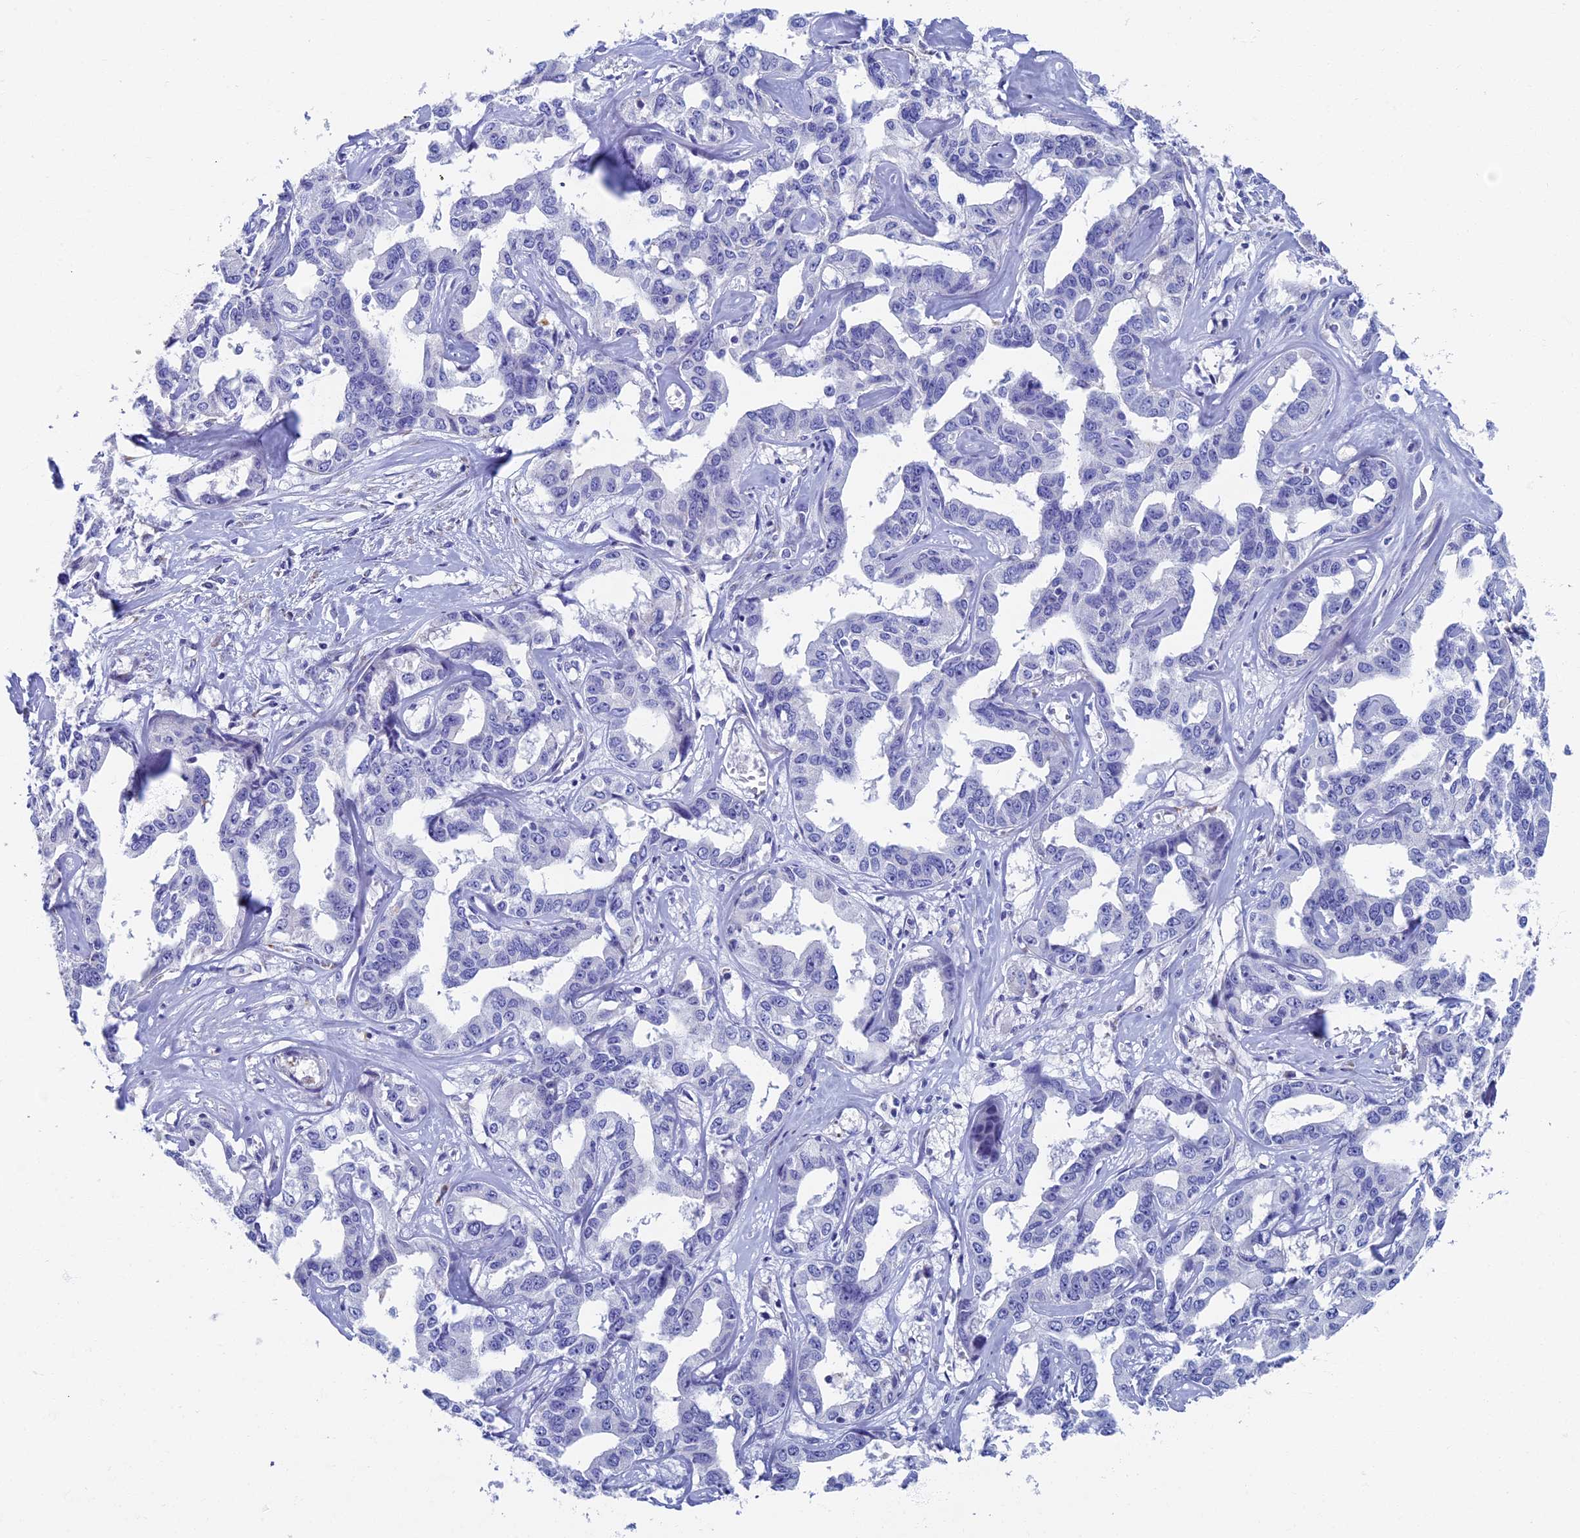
{"staining": {"intensity": "negative", "quantity": "none", "location": "none"}, "tissue": "liver cancer", "cell_type": "Tumor cells", "image_type": "cancer", "snomed": [{"axis": "morphology", "description": "Cholangiocarcinoma"}, {"axis": "topography", "description": "Liver"}], "caption": "Immunohistochemistry (IHC) image of neoplastic tissue: cholangiocarcinoma (liver) stained with DAB (3,3'-diaminobenzidine) exhibits no significant protein positivity in tumor cells.", "gene": "OAT", "patient": {"sex": "male", "age": 59}}